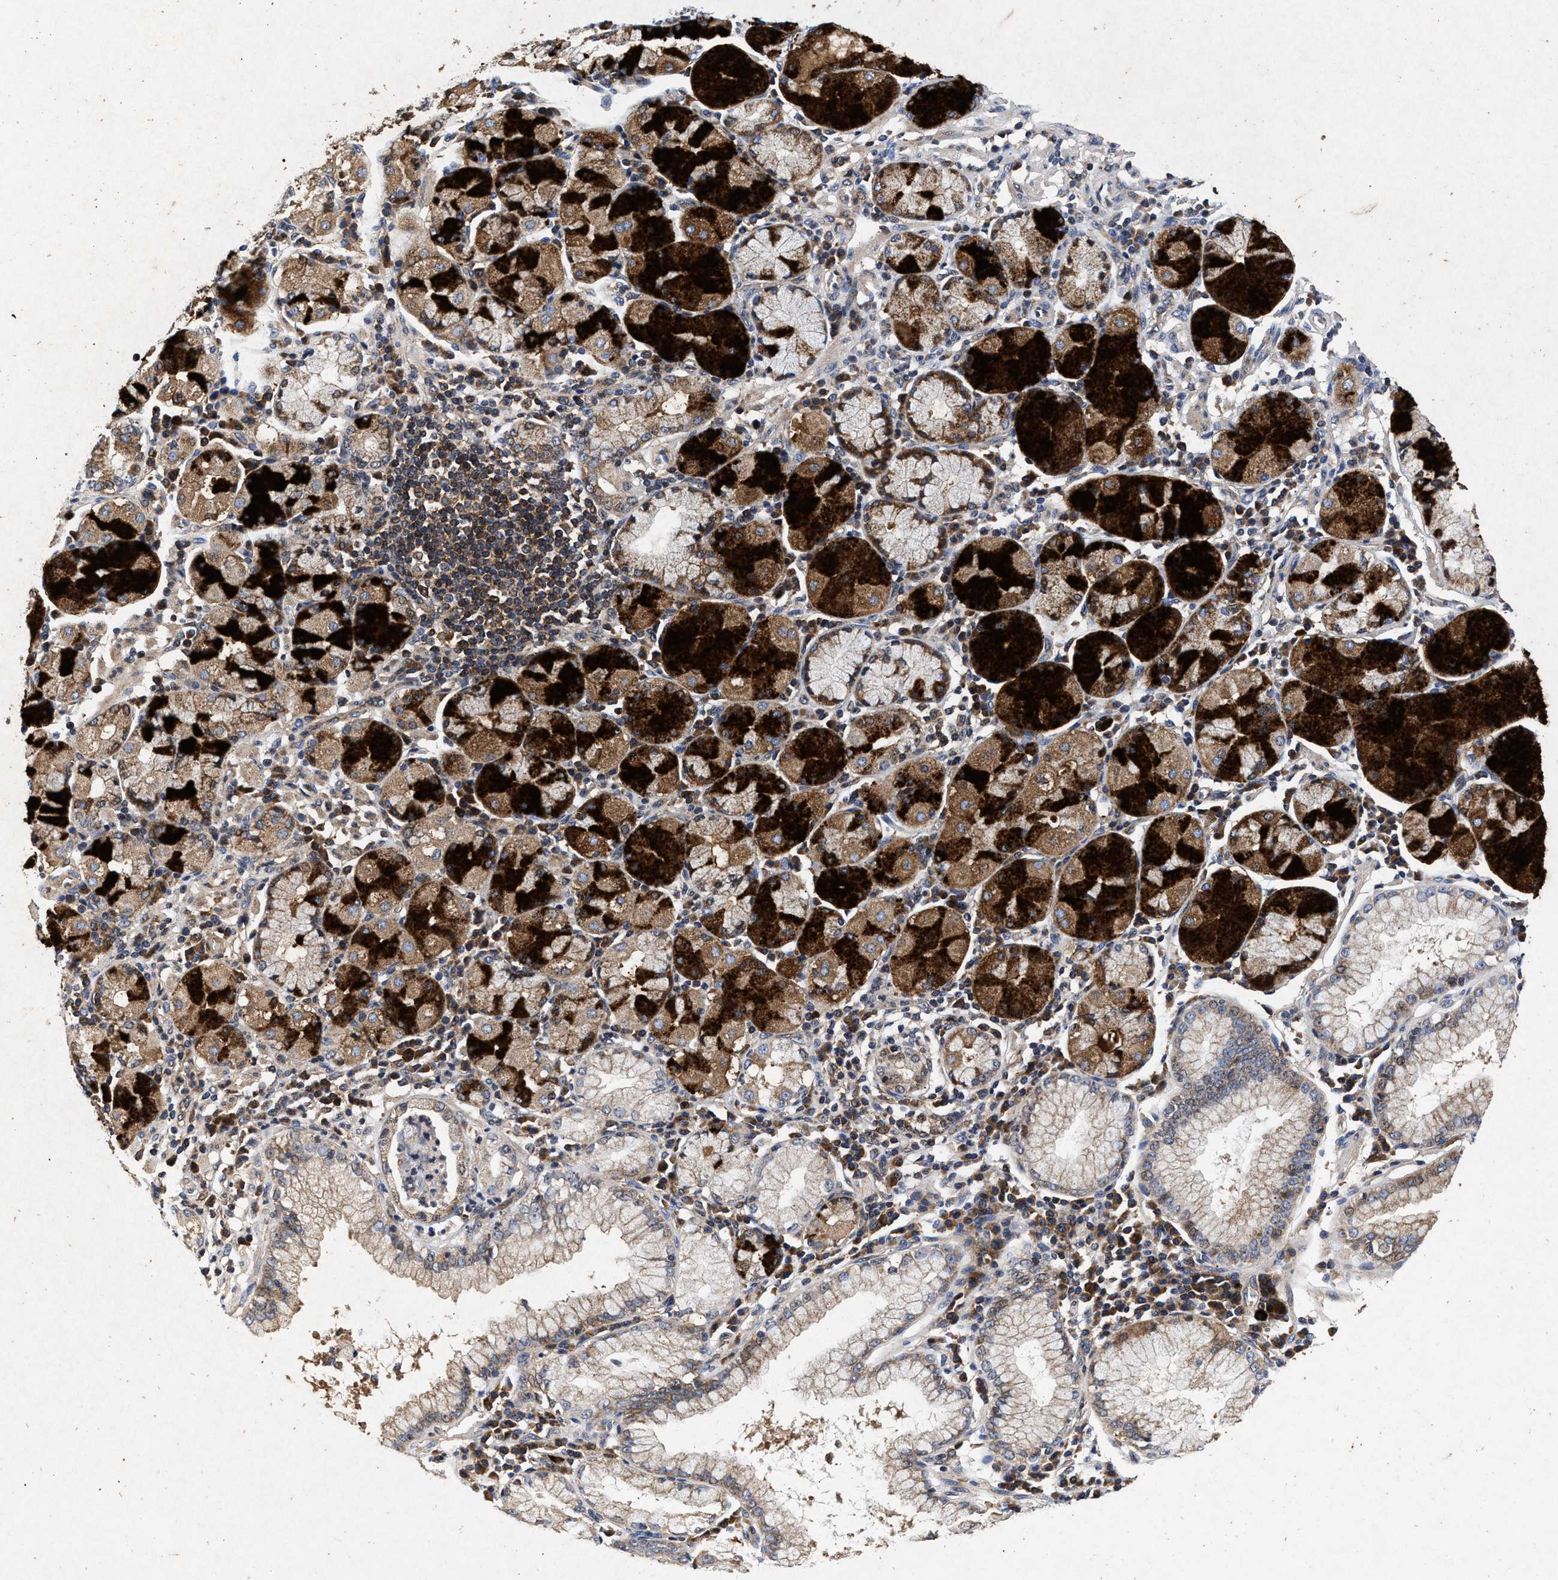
{"staining": {"intensity": "moderate", "quantity": "25%-75%", "location": "cytoplasmic/membranous"}, "tissue": "stomach cancer", "cell_type": "Tumor cells", "image_type": "cancer", "snomed": [{"axis": "morphology", "description": "Adenocarcinoma, NOS"}, {"axis": "topography", "description": "Stomach"}], "caption": "IHC of human stomach adenocarcinoma reveals medium levels of moderate cytoplasmic/membranous expression in approximately 25%-75% of tumor cells. (DAB (3,3'-diaminobenzidine) IHC, brown staining for protein, blue staining for nuclei).", "gene": "NFKB2", "patient": {"sex": "male", "age": 82}}